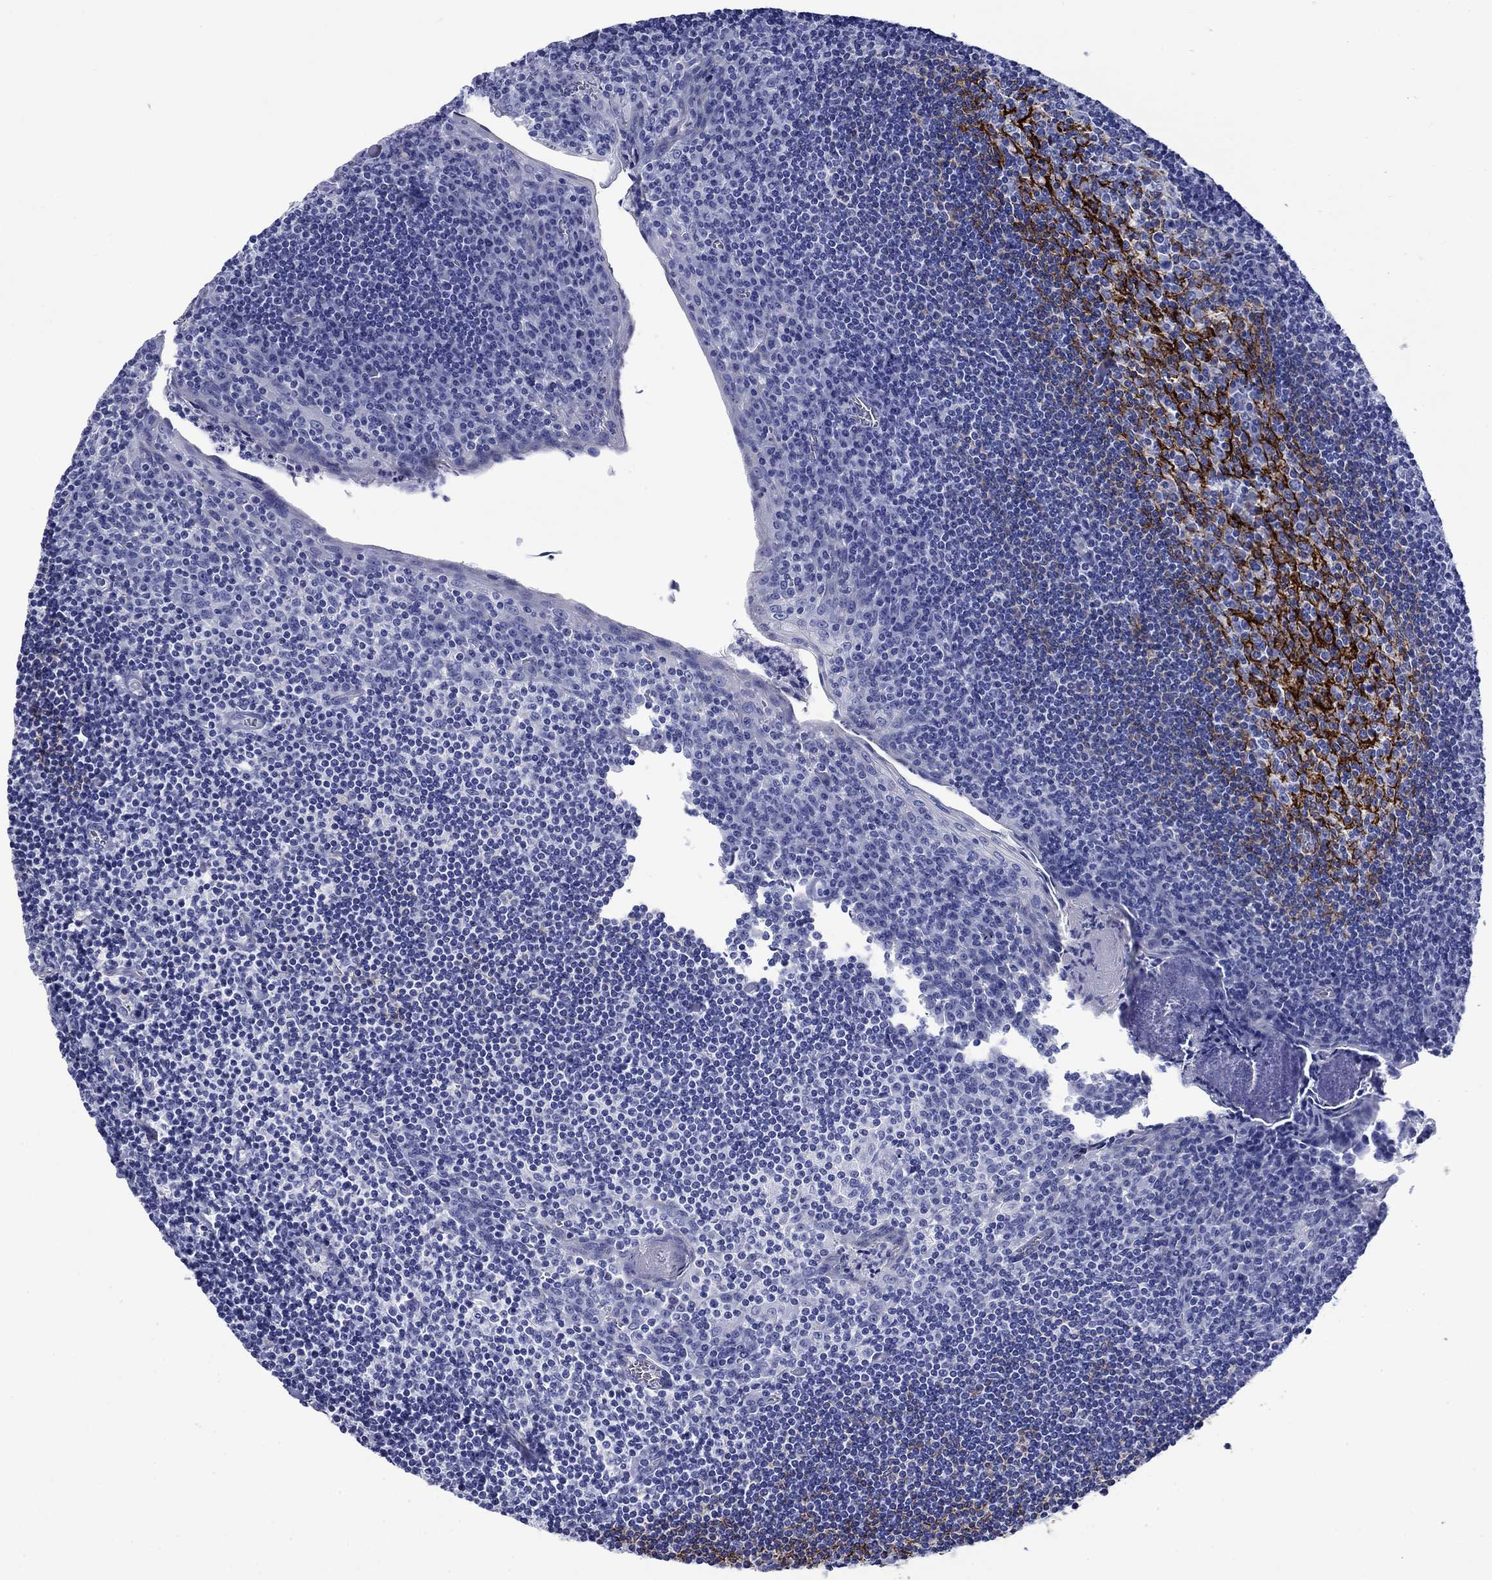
{"staining": {"intensity": "strong", "quantity": "<25%", "location": "cytoplasmic/membranous"}, "tissue": "tonsil", "cell_type": "Germinal center cells", "image_type": "normal", "snomed": [{"axis": "morphology", "description": "Normal tissue, NOS"}, {"axis": "topography", "description": "Tonsil"}], "caption": "DAB immunohistochemical staining of unremarkable human tonsil displays strong cytoplasmic/membranous protein staining in about <25% of germinal center cells. (DAB (3,3'-diaminobenzidine) = brown stain, brightfield microscopy at high magnification).", "gene": "SLC1A2", "patient": {"sex": "female", "age": 12}}